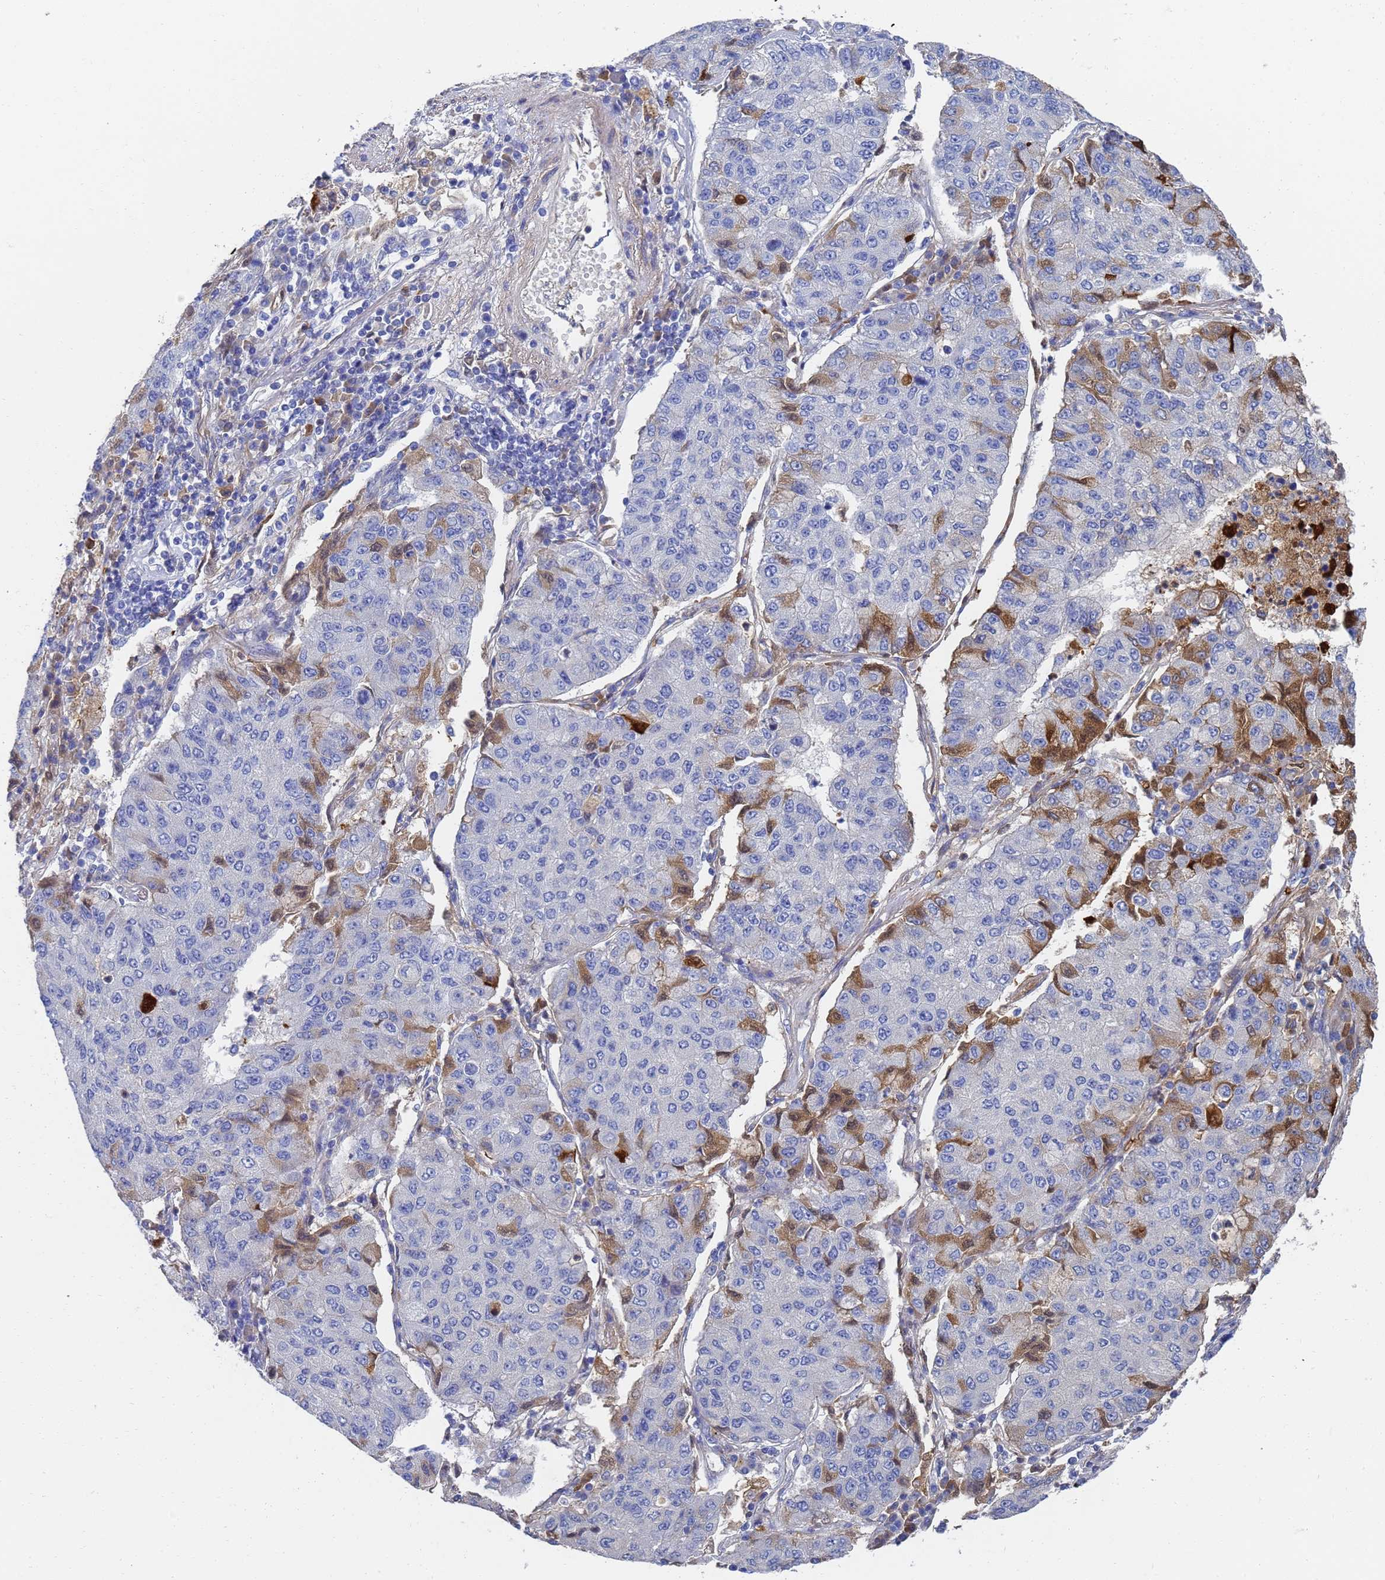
{"staining": {"intensity": "moderate", "quantity": "<25%", "location": "cytoplasmic/membranous,nuclear"}, "tissue": "lung cancer", "cell_type": "Tumor cells", "image_type": "cancer", "snomed": [{"axis": "morphology", "description": "Squamous cell carcinoma, NOS"}, {"axis": "topography", "description": "Lung"}], "caption": "IHC of human lung squamous cell carcinoma demonstrates low levels of moderate cytoplasmic/membranous and nuclear staining in approximately <25% of tumor cells.", "gene": "LBX2", "patient": {"sex": "male", "age": 74}}